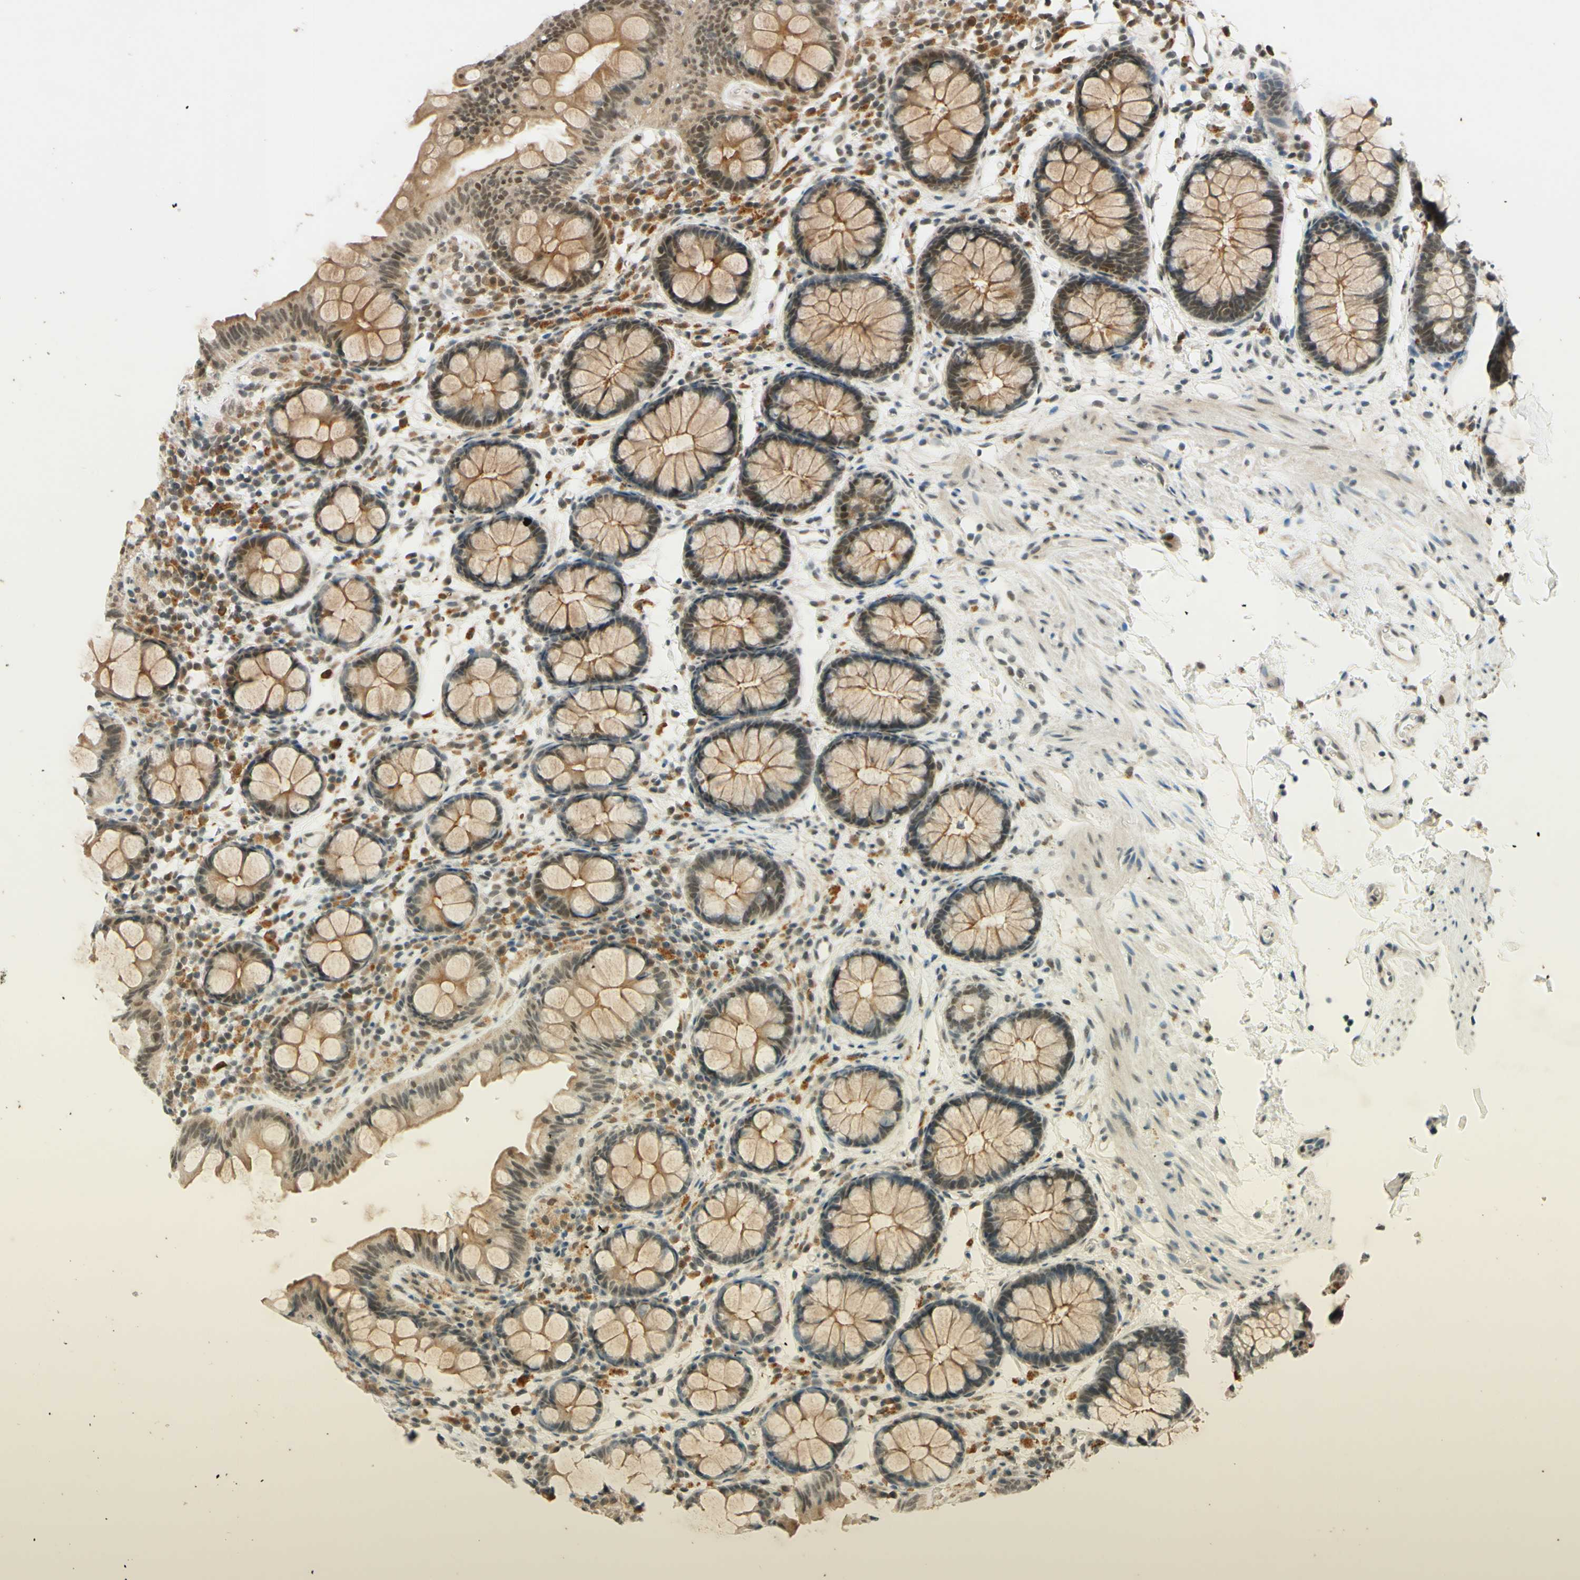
{"staining": {"intensity": "weak", "quantity": ">75%", "location": "cytoplasmic/membranous"}, "tissue": "colon", "cell_type": "Endothelial cells", "image_type": "normal", "snomed": [{"axis": "morphology", "description": "Normal tissue, NOS"}, {"axis": "topography", "description": "Colon"}], "caption": "About >75% of endothelial cells in normal human colon show weak cytoplasmic/membranous protein positivity as visualized by brown immunohistochemical staining.", "gene": "SMARCB1", "patient": {"sex": "female", "age": 80}}